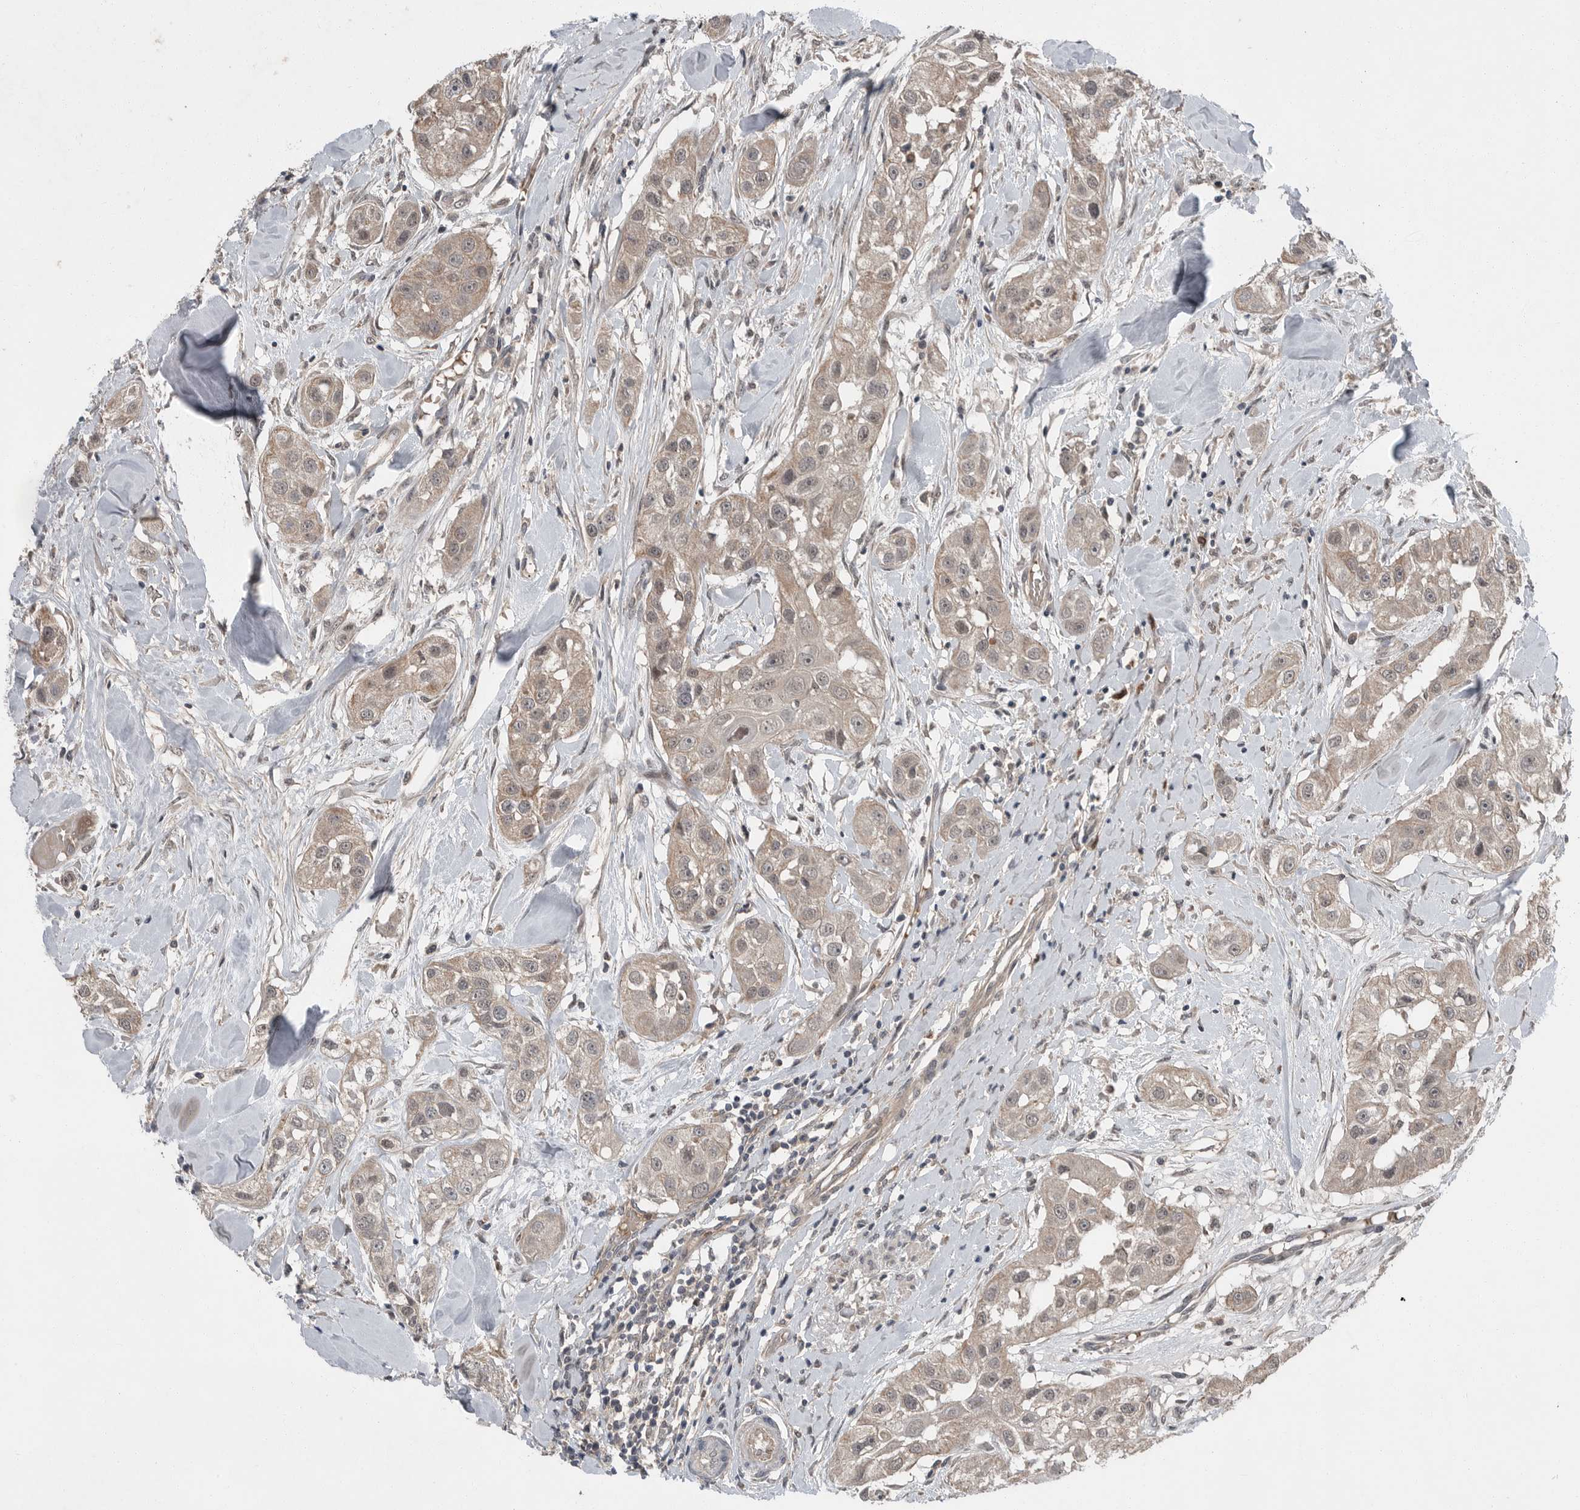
{"staining": {"intensity": "weak", "quantity": ">75%", "location": "cytoplasmic/membranous"}, "tissue": "head and neck cancer", "cell_type": "Tumor cells", "image_type": "cancer", "snomed": [{"axis": "morphology", "description": "Normal tissue, NOS"}, {"axis": "morphology", "description": "Squamous cell carcinoma, NOS"}, {"axis": "topography", "description": "Skeletal muscle"}, {"axis": "topography", "description": "Head-Neck"}], "caption": "DAB immunohistochemical staining of squamous cell carcinoma (head and neck) exhibits weak cytoplasmic/membranous protein expression in about >75% of tumor cells.", "gene": "SCP2", "patient": {"sex": "male", "age": 51}}